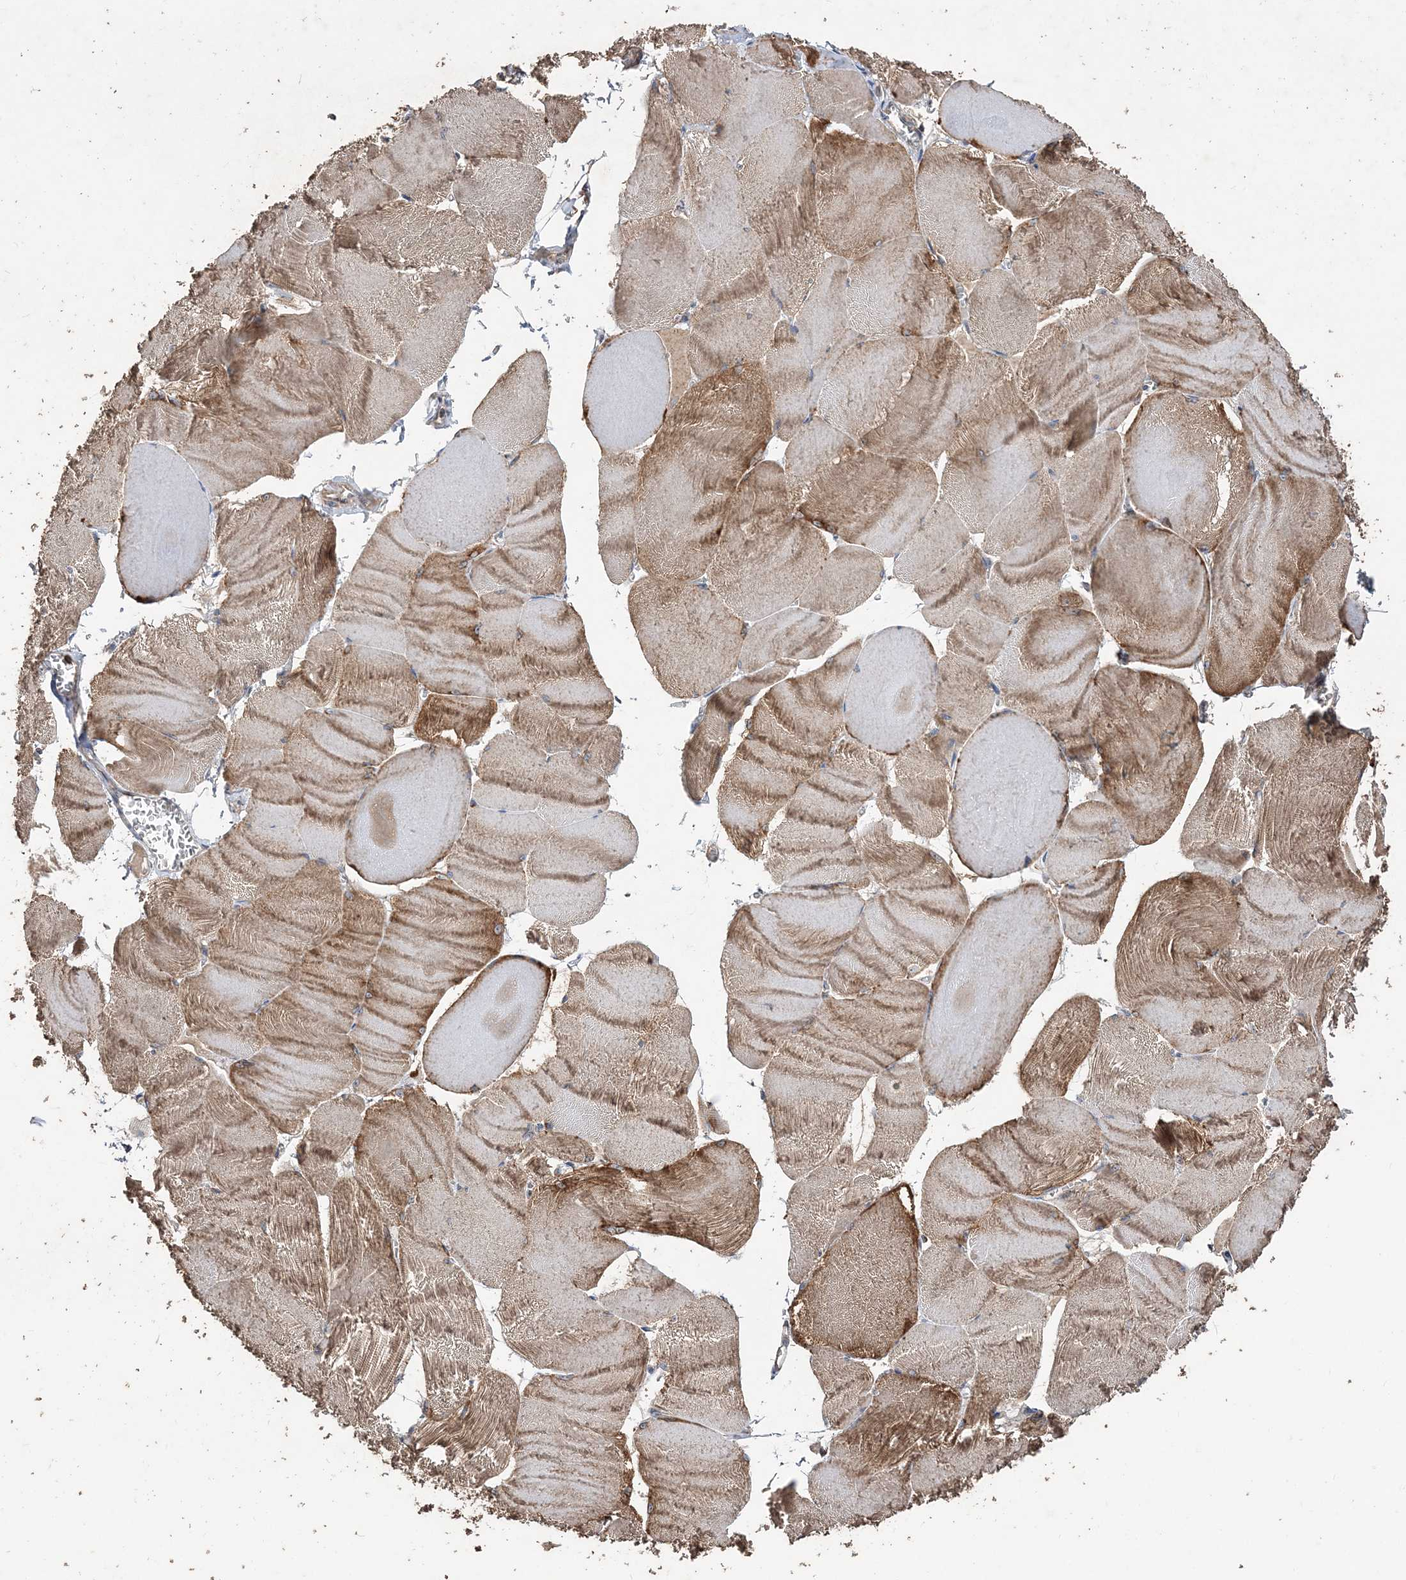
{"staining": {"intensity": "moderate", "quantity": ">75%", "location": "cytoplasmic/membranous"}, "tissue": "skeletal muscle", "cell_type": "Myocytes", "image_type": "normal", "snomed": [{"axis": "morphology", "description": "Normal tissue, NOS"}, {"axis": "morphology", "description": "Basal cell carcinoma"}, {"axis": "topography", "description": "Skeletal muscle"}], "caption": "IHC (DAB) staining of normal skeletal muscle shows moderate cytoplasmic/membranous protein staining in about >75% of myocytes. (DAB IHC, brown staining for protein, blue staining for nuclei).", "gene": "POC5", "patient": {"sex": "female", "age": 64}}